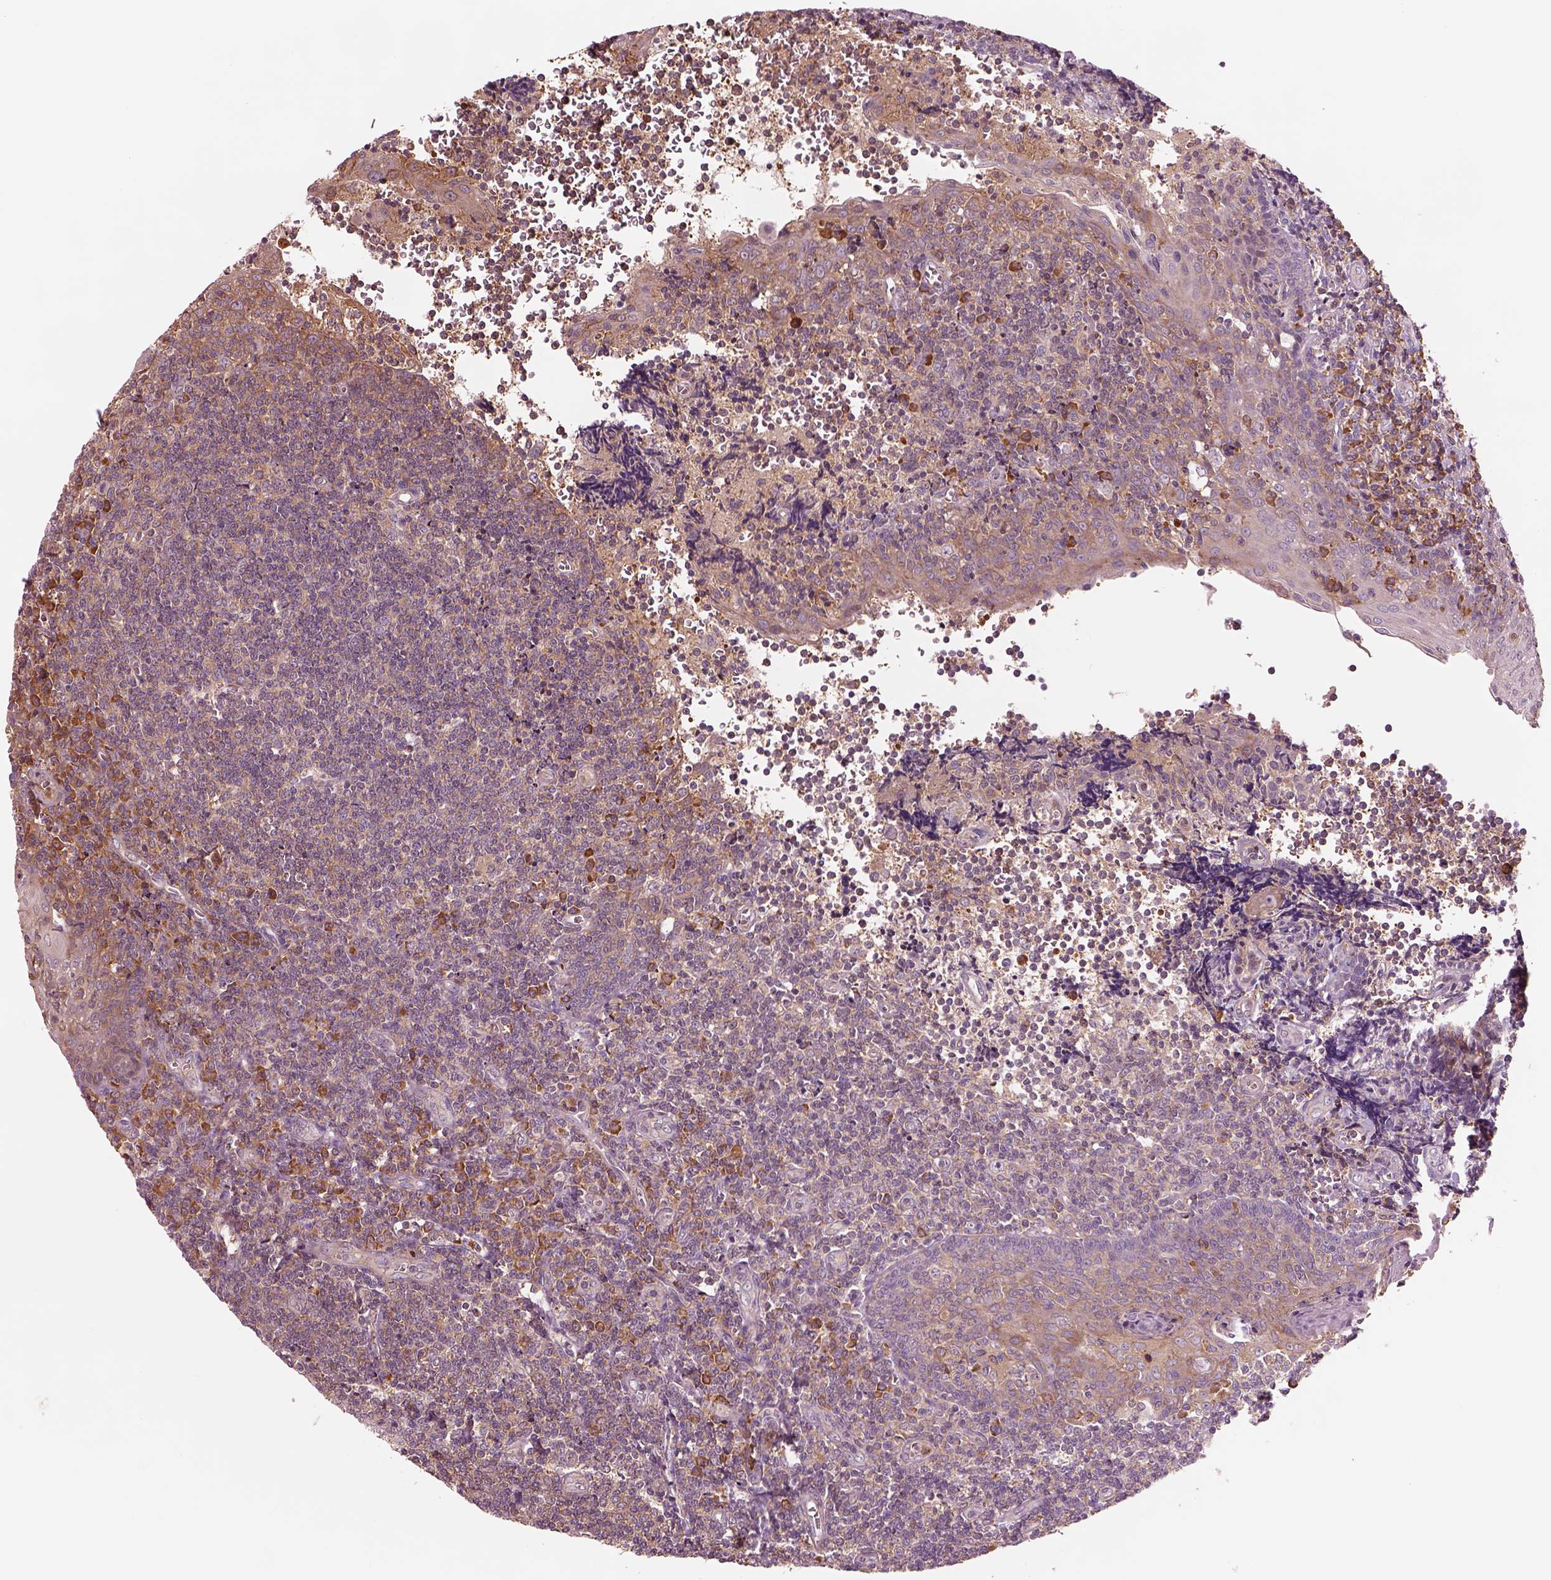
{"staining": {"intensity": "weak", "quantity": "<25%", "location": "cytoplasmic/membranous"}, "tissue": "tonsil", "cell_type": "Germinal center cells", "image_type": "normal", "snomed": [{"axis": "morphology", "description": "Normal tissue, NOS"}, {"axis": "morphology", "description": "Inflammation, NOS"}, {"axis": "topography", "description": "Tonsil"}], "caption": "There is no significant expression in germinal center cells of tonsil. Brightfield microscopy of immunohistochemistry stained with DAB (brown) and hematoxylin (blue), captured at high magnification.", "gene": "ASCC2", "patient": {"sex": "female", "age": 31}}